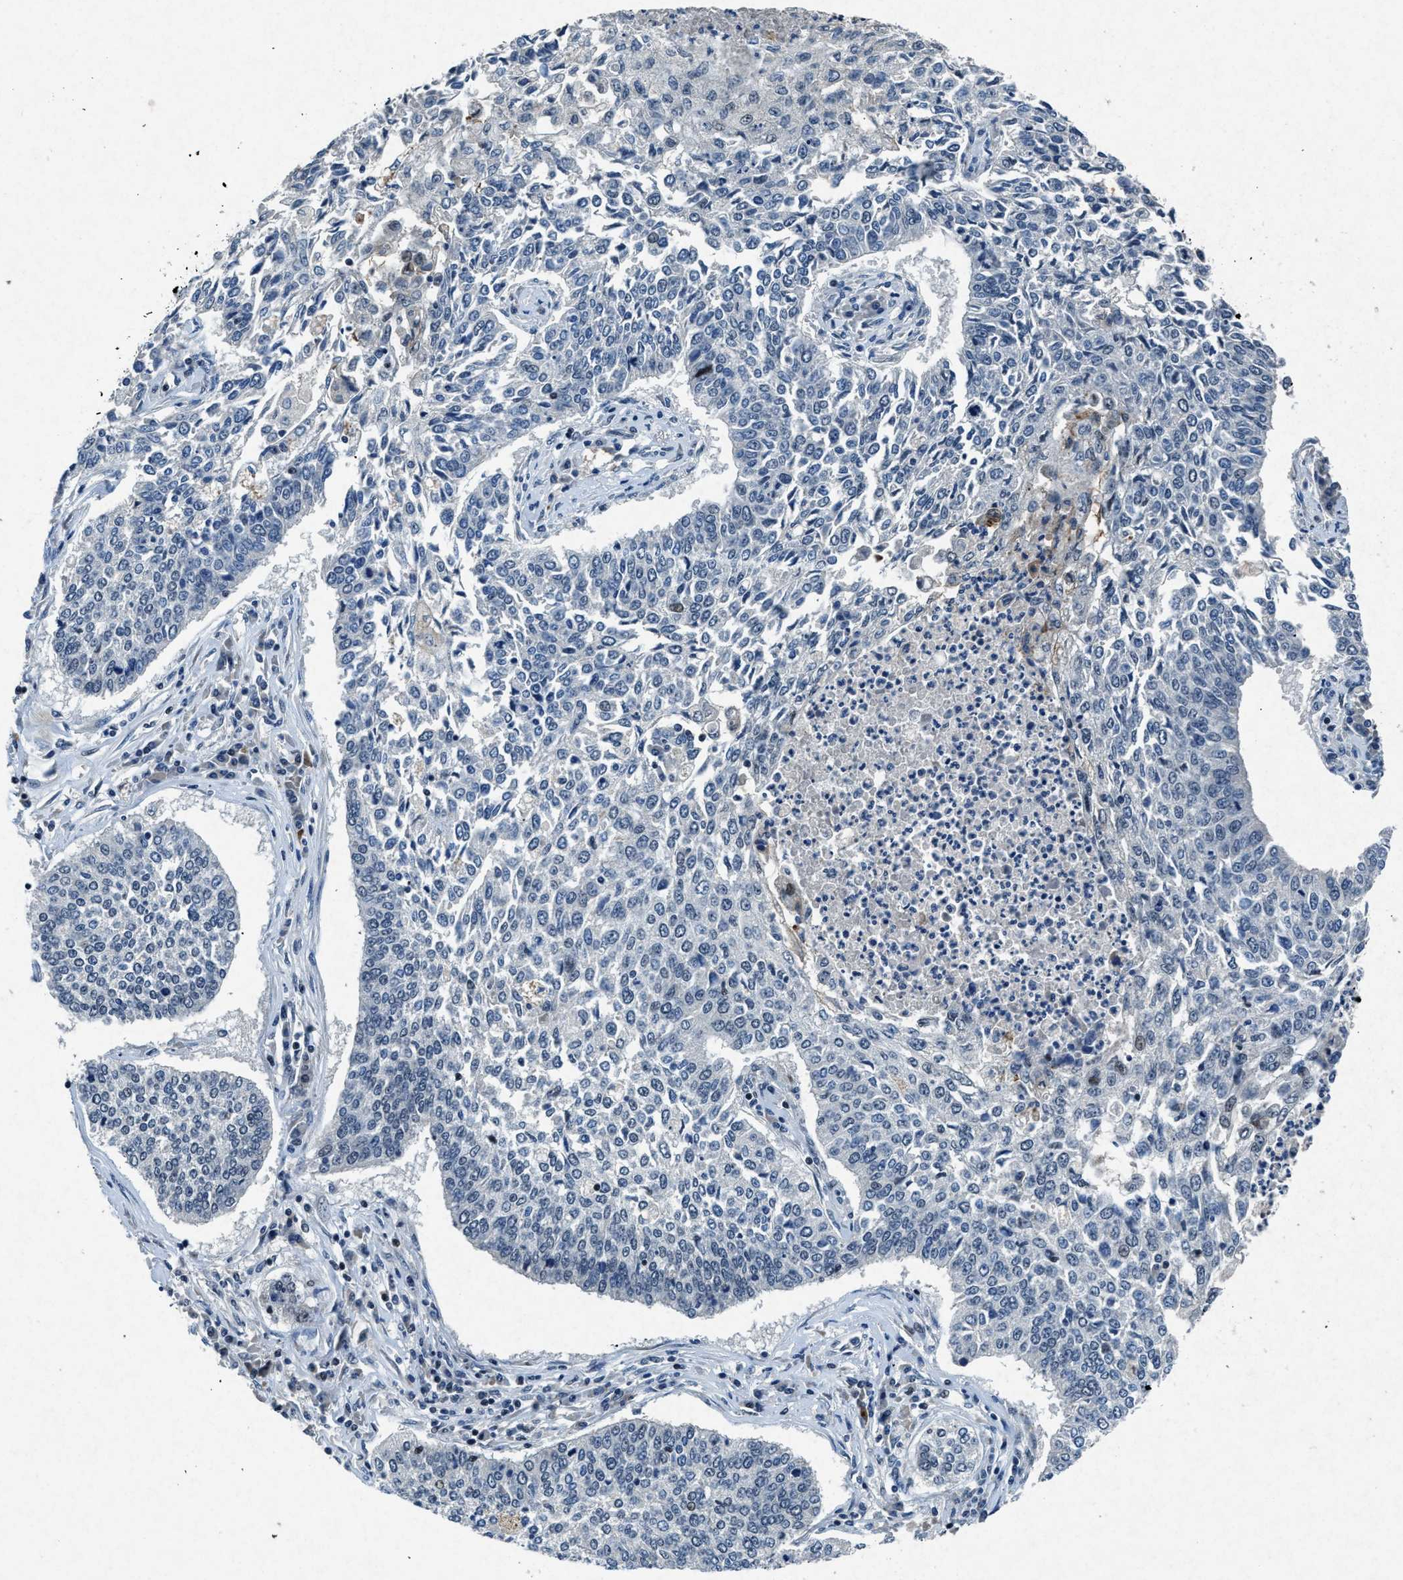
{"staining": {"intensity": "negative", "quantity": "none", "location": "none"}, "tissue": "lung cancer", "cell_type": "Tumor cells", "image_type": "cancer", "snomed": [{"axis": "morphology", "description": "Normal tissue, NOS"}, {"axis": "morphology", "description": "Squamous cell carcinoma, NOS"}, {"axis": "topography", "description": "Cartilage tissue"}, {"axis": "topography", "description": "Bronchus"}, {"axis": "topography", "description": "Lung"}], "caption": "The image demonstrates no significant staining in tumor cells of lung squamous cell carcinoma.", "gene": "PHLDA1", "patient": {"sex": "female", "age": 49}}